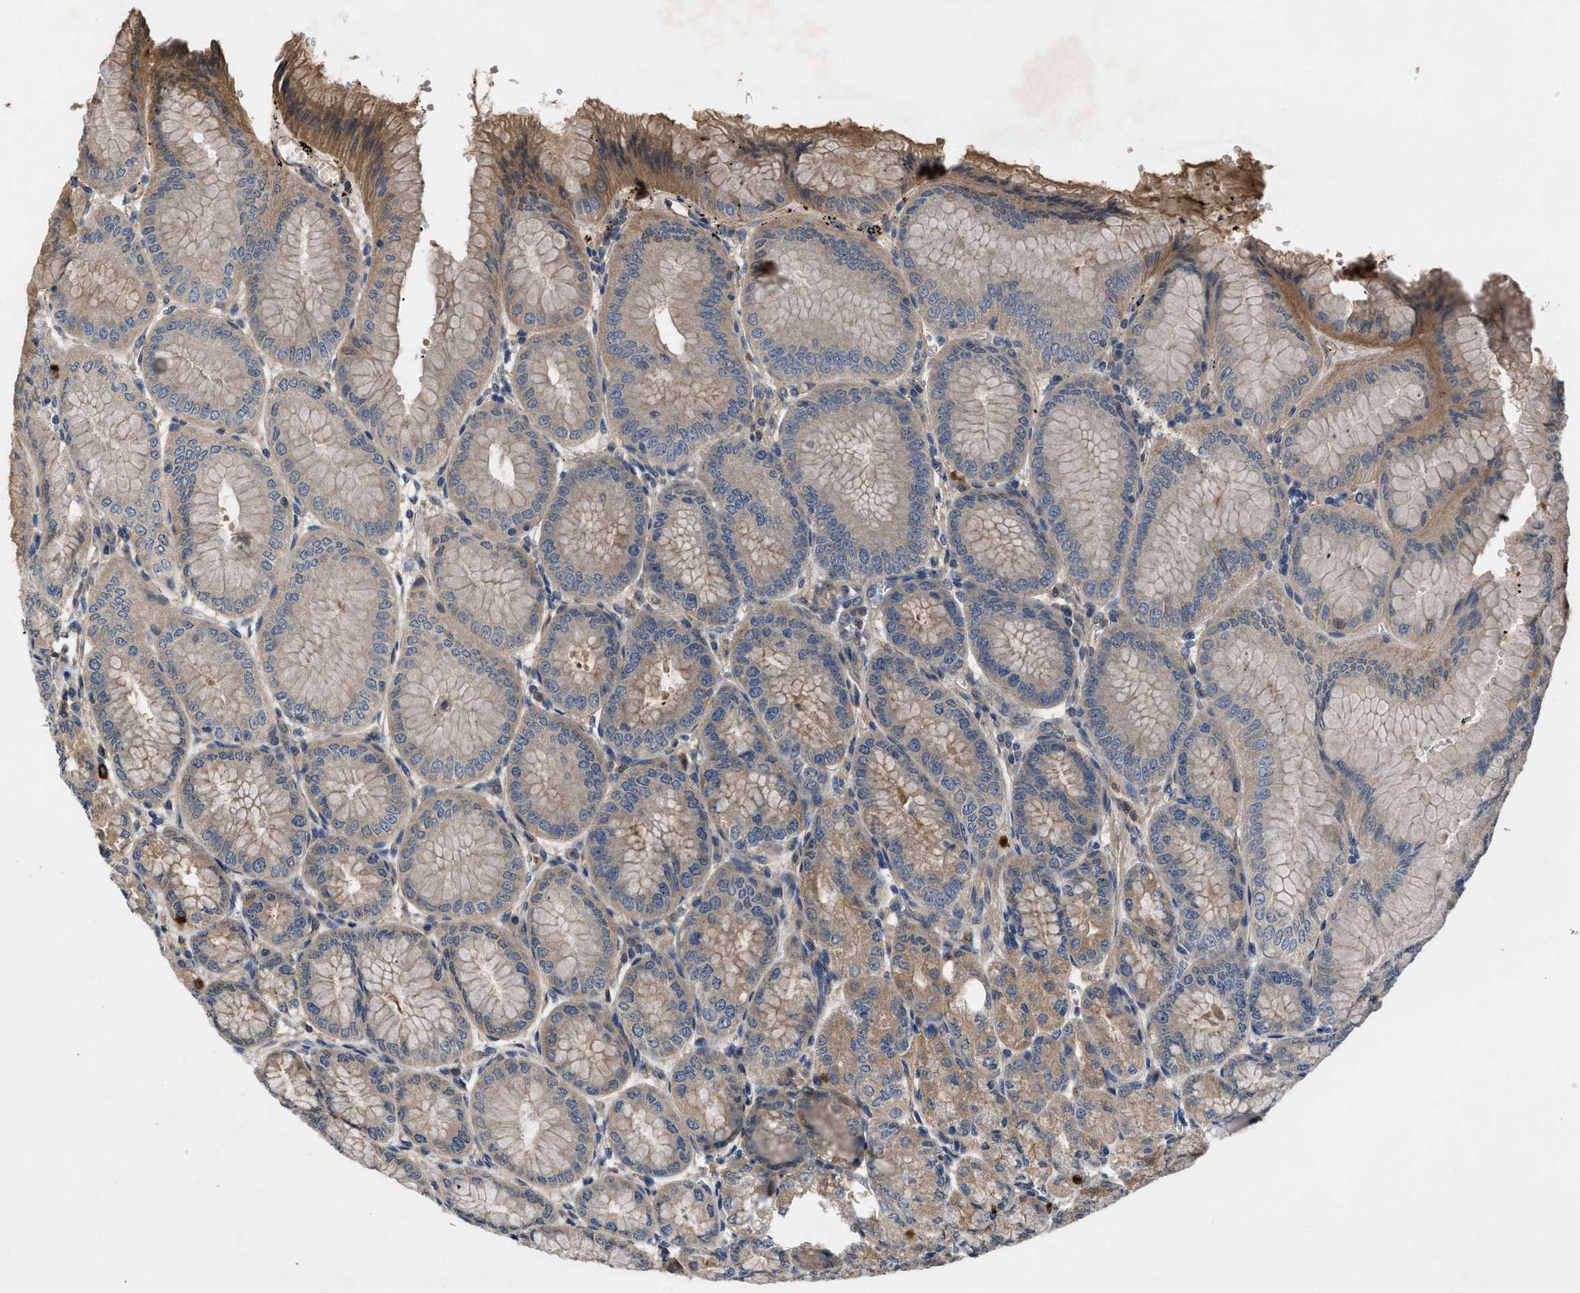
{"staining": {"intensity": "moderate", "quantity": ">75%", "location": "cytoplasmic/membranous"}, "tissue": "stomach", "cell_type": "Glandular cells", "image_type": "normal", "snomed": [{"axis": "morphology", "description": "Normal tissue, NOS"}, {"axis": "topography", "description": "Stomach, lower"}], "caption": "Immunohistochemistry of benign human stomach shows medium levels of moderate cytoplasmic/membranous positivity in about >75% of glandular cells.", "gene": "VPS4A", "patient": {"sex": "male", "age": 71}}